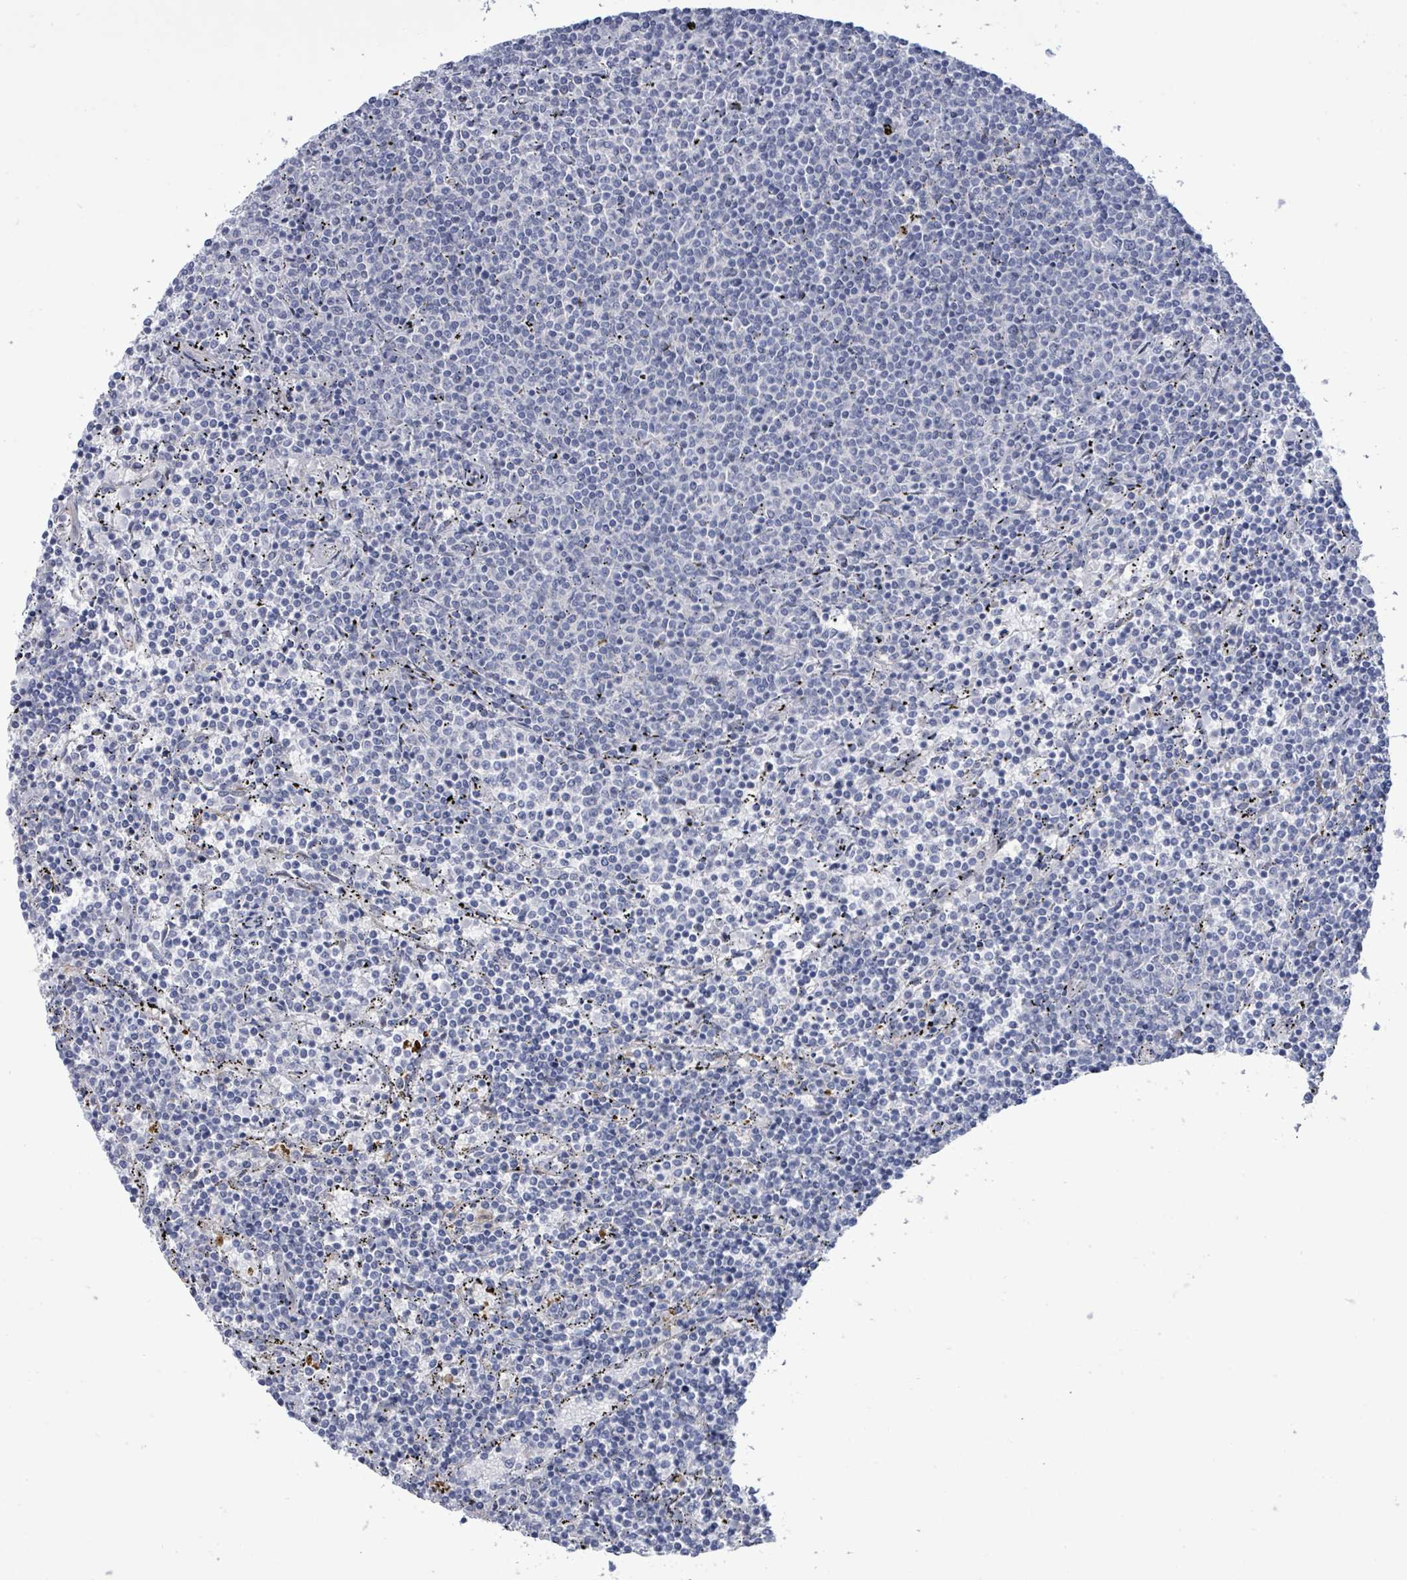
{"staining": {"intensity": "negative", "quantity": "none", "location": "none"}, "tissue": "lymphoma", "cell_type": "Tumor cells", "image_type": "cancer", "snomed": [{"axis": "morphology", "description": "Malignant lymphoma, non-Hodgkin's type, Low grade"}, {"axis": "topography", "description": "Spleen"}], "caption": "Immunohistochemistry (IHC) histopathology image of lymphoma stained for a protein (brown), which demonstrates no positivity in tumor cells. (Brightfield microscopy of DAB IHC at high magnification).", "gene": "CT45A5", "patient": {"sex": "female", "age": 50}}